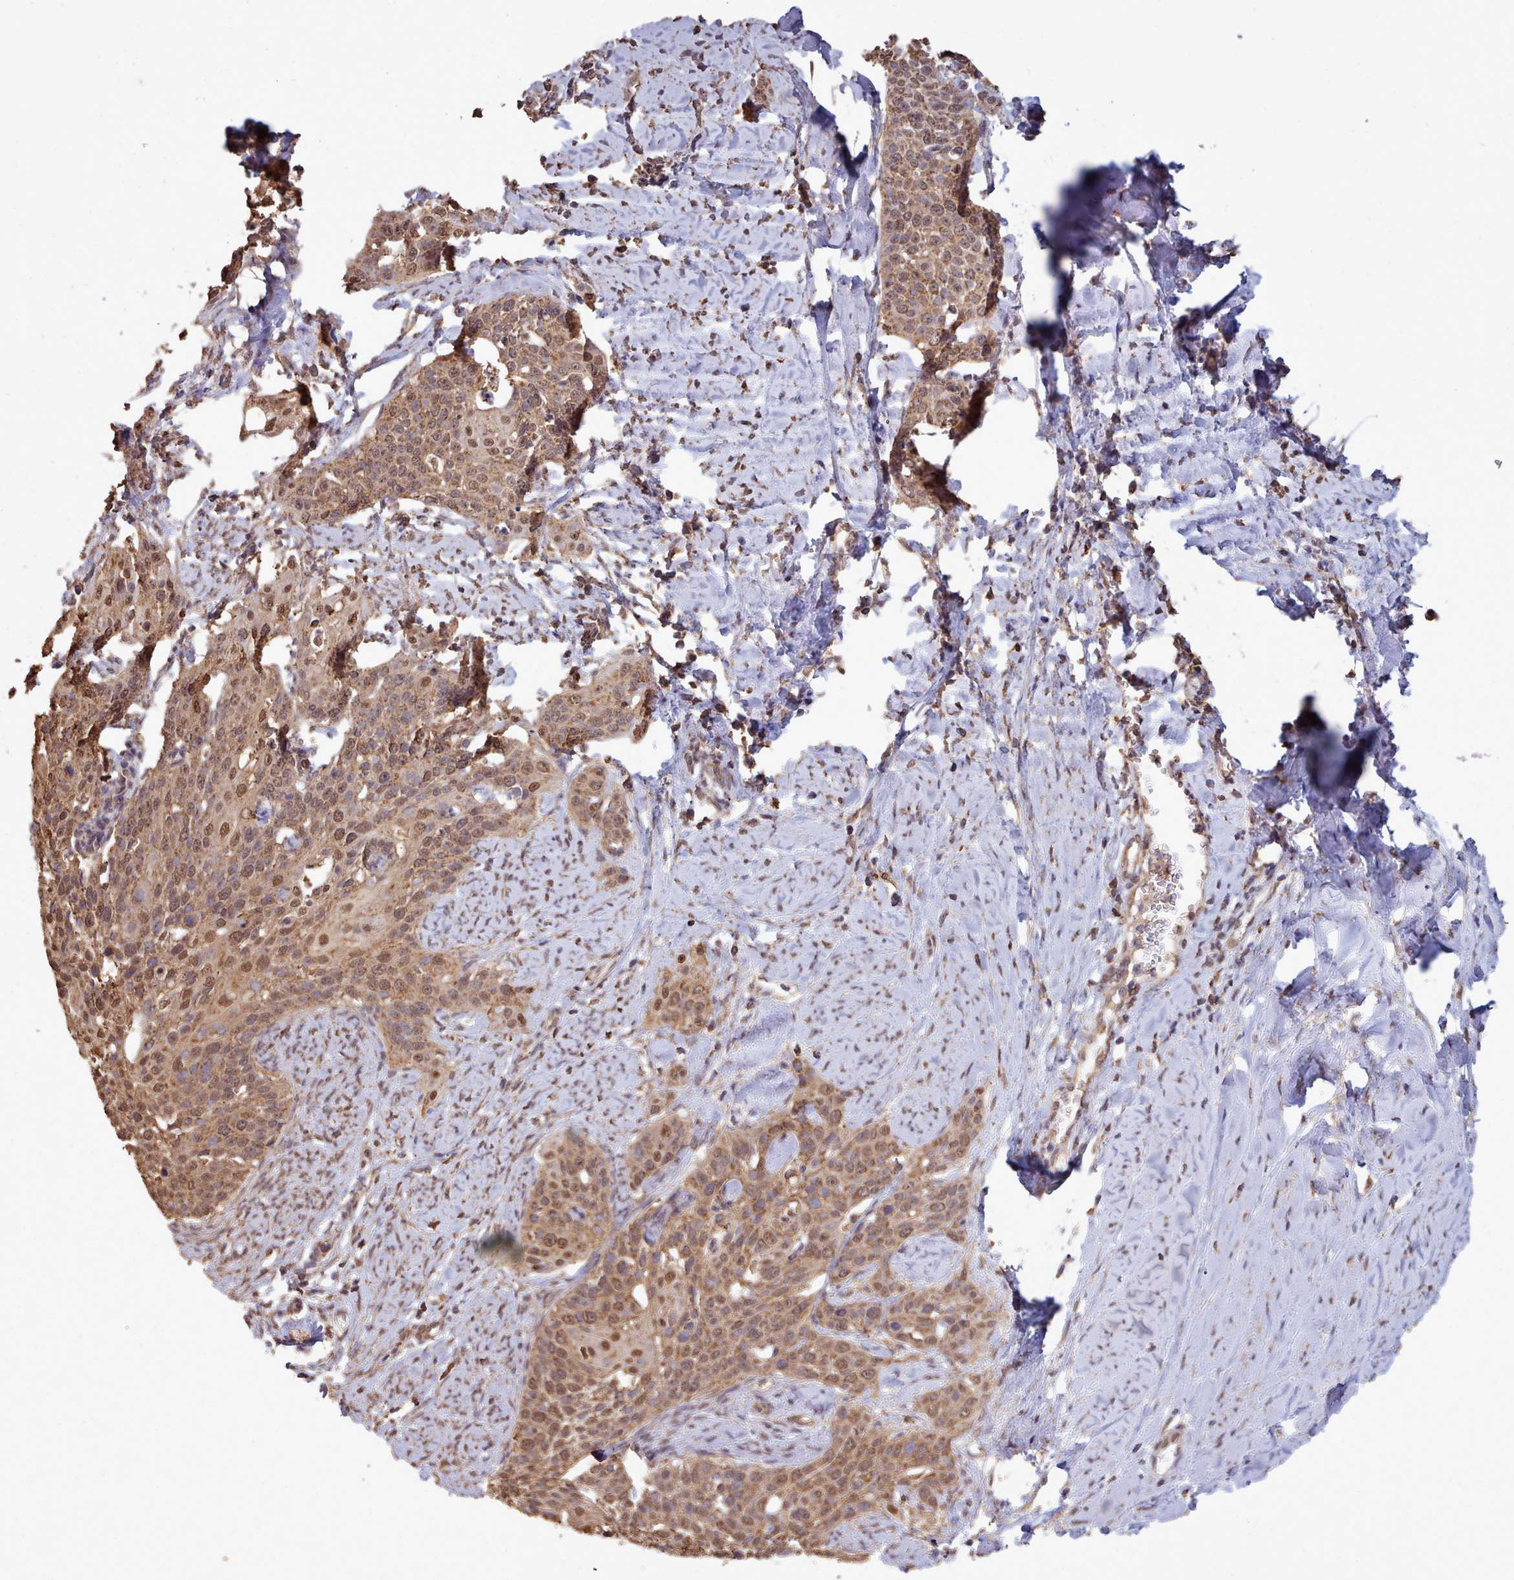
{"staining": {"intensity": "moderate", "quantity": ">75%", "location": "cytoplasmic/membranous,nuclear"}, "tissue": "cervical cancer", "cell_type": "Tumor cells", "image_type": "cancer", "snomed": [{"axis": "morphology", "description": "Squamous cell carcinoma, NOS"}, {"axis": "topography", "description": "Cervix"}], "caption": "Immunohistochemical staining of human cervical cancer (squamous cell carcinoma) exhibits moderate cytoplasmic/membranous and nuclear protein positivity in about >75% of tumor cells. The staining is performed using DAB brown chromogen to label protein expression. The nuclei are counter-stained blue using hematoxylin.", "gene": "METRN", "patient": {"sex": "female", "age": 44}}